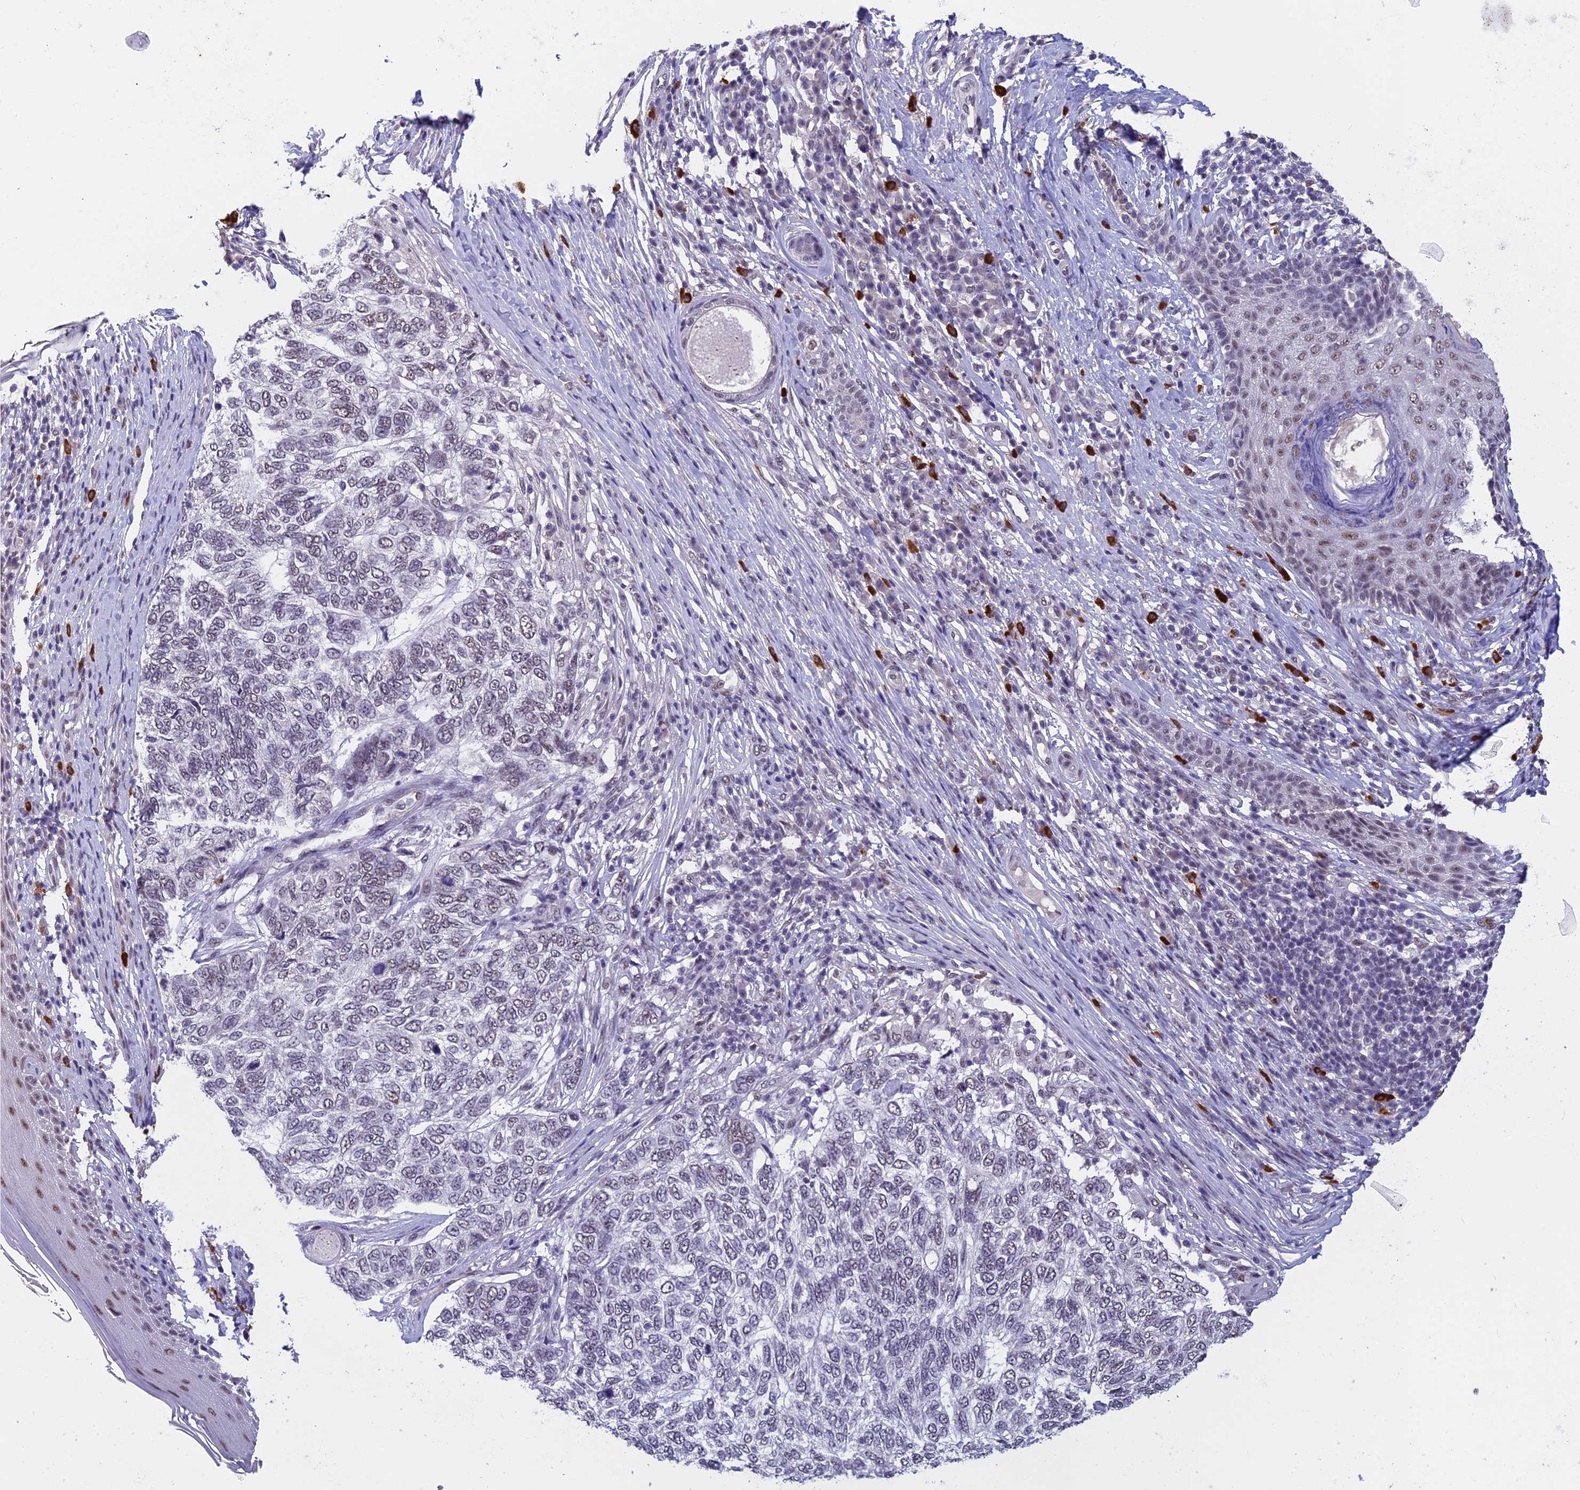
{"staining": {"intensity": "negative", "quantity": "none", "location": "none"}, "tissue": "skin cancer", "cell_type": "Tumor cells", "image_type": "cancer", "snomed": [{"axis": "morphology", "description": "Basal cell carcinoma"}, {"axis": "topography", "description": "Skin"}], "caption": "The IHC micrograph has no significant positivity in tumor cells of skin cancer (basal cell carcinoma) tissue. The staining was performed using DAB (3,3'-diaminobenzidine) to visualize the protein expression in brown, while the nuclei were stained in blue with hematoxylin (Magnification: 20x).", "gene": "RNF40", "patient": {"sex": "female", "age": 65}}